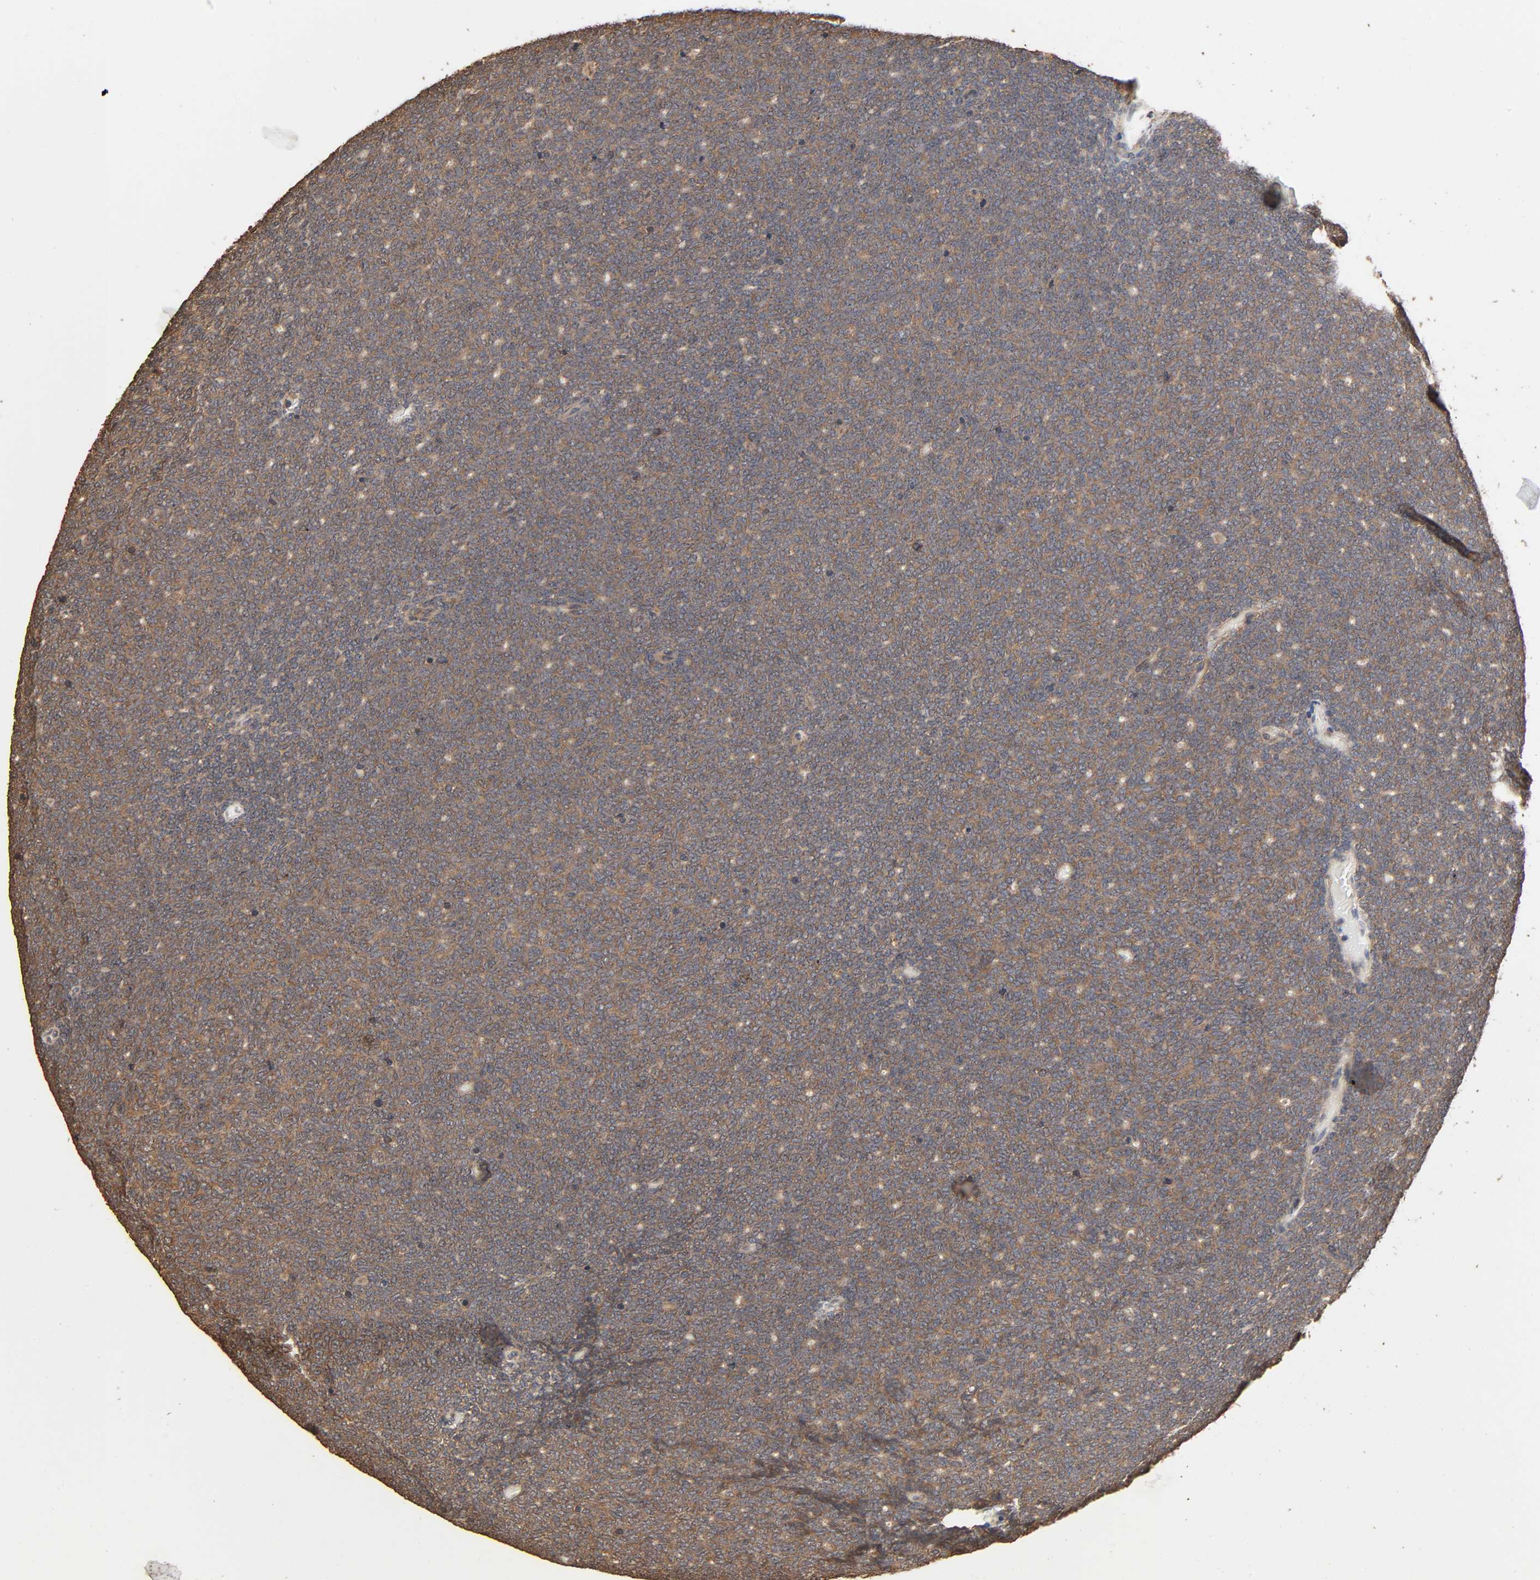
{"staining": {"intensity": "weak", "quantity": ">75%", "location": "cytoplasmic/membranous"}, "tissue": "renal cancer", "cell_type": "Tumor cells", "image_type": "cancer", "snomed": [{"axis": "morphology", "description": "Neoplasm, malignant, NOS"}, {"axis": "topography", "description": "Kidney"}], "caption": "Renal cancer (malignant neoplasm) was stained to show a protein in brown. There is low levels of weak cytoplasmic/membranous staining in about >75% of tumor cells.", "gene": "ARHGEF7", "patient": {"sex": "male", "age": 28}}